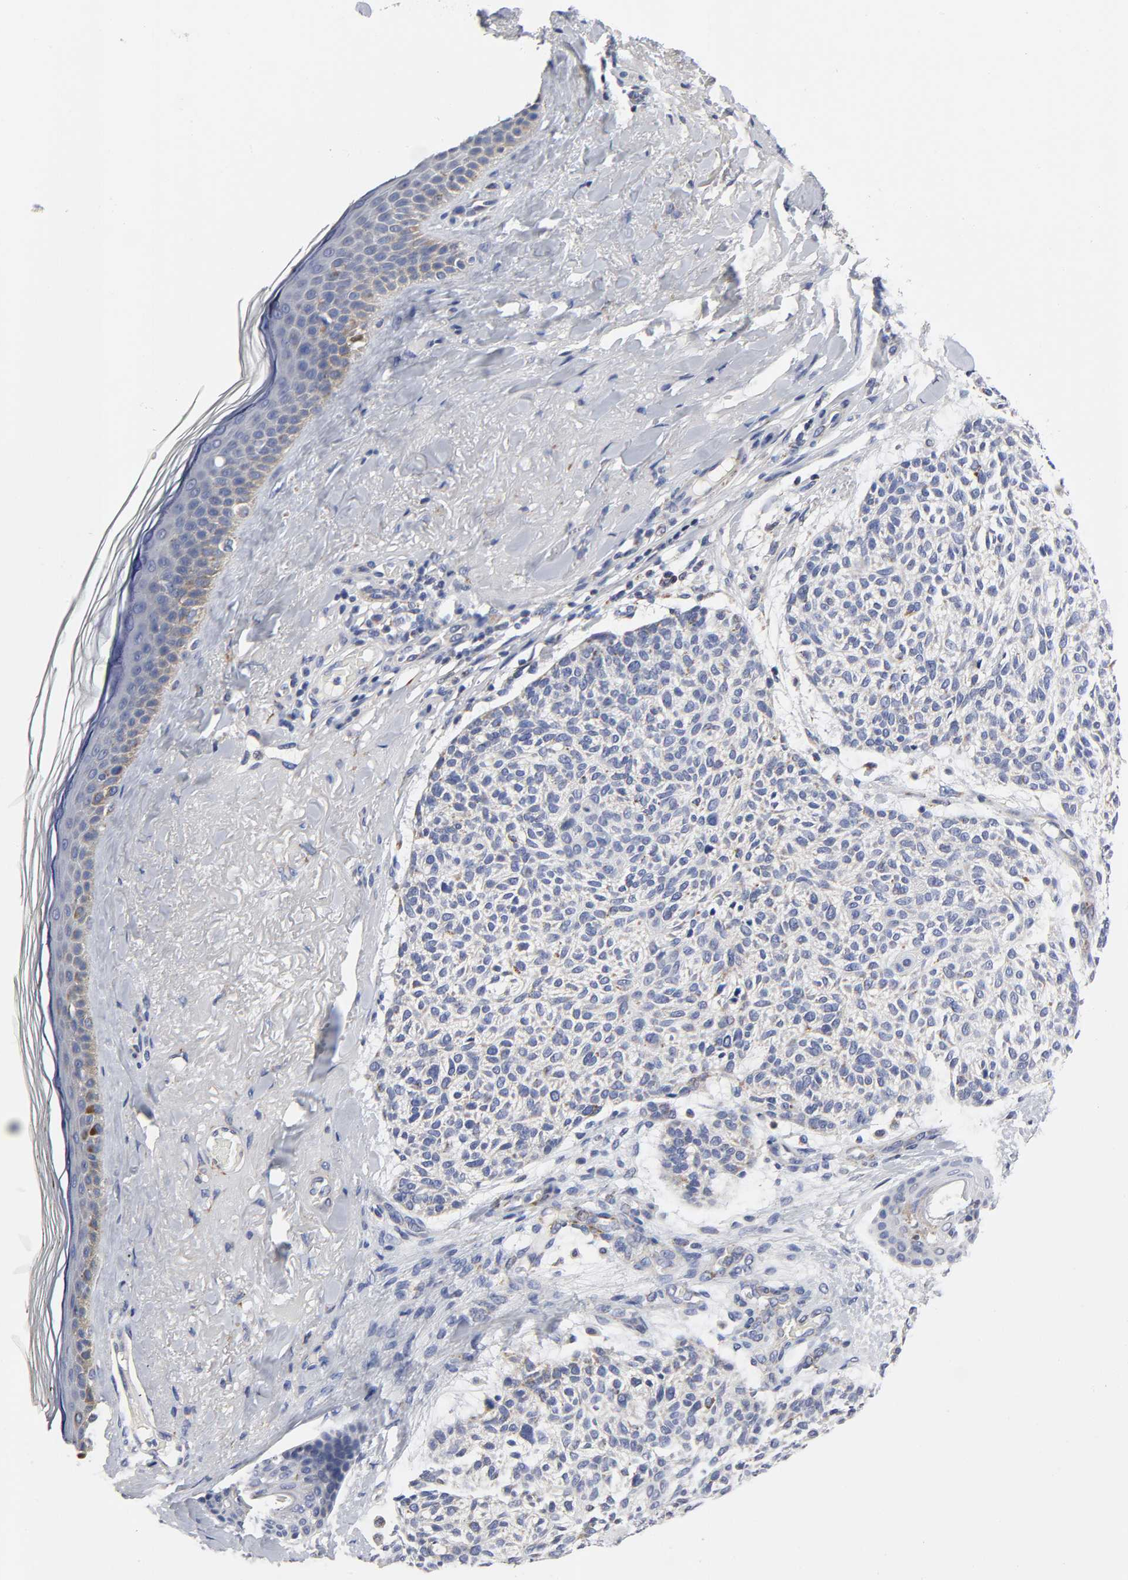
{"staining": {"intensity": "weak", "quantity": "<25%", "location": "cytoplasmic/membranous"}, "tissue": "skin cancer", "cell_type": "Tumor cells", "image_type": "cancer", "snomed": [{"axis": "morphology", "description": "Normal tissue, NOS"}, {"axis": "morphology", "description": "Basal cell carcinoma"}, {"axis": "topography", "description": "Skin"}], "caption": "IHC image of neoplastic tissue: basal cell carcinoma (skin) stained with DAB exhibits no significant protein expression in tumor cells.", "gene": "AOPEP", "patient": {"sex": "female", "age": 70}}